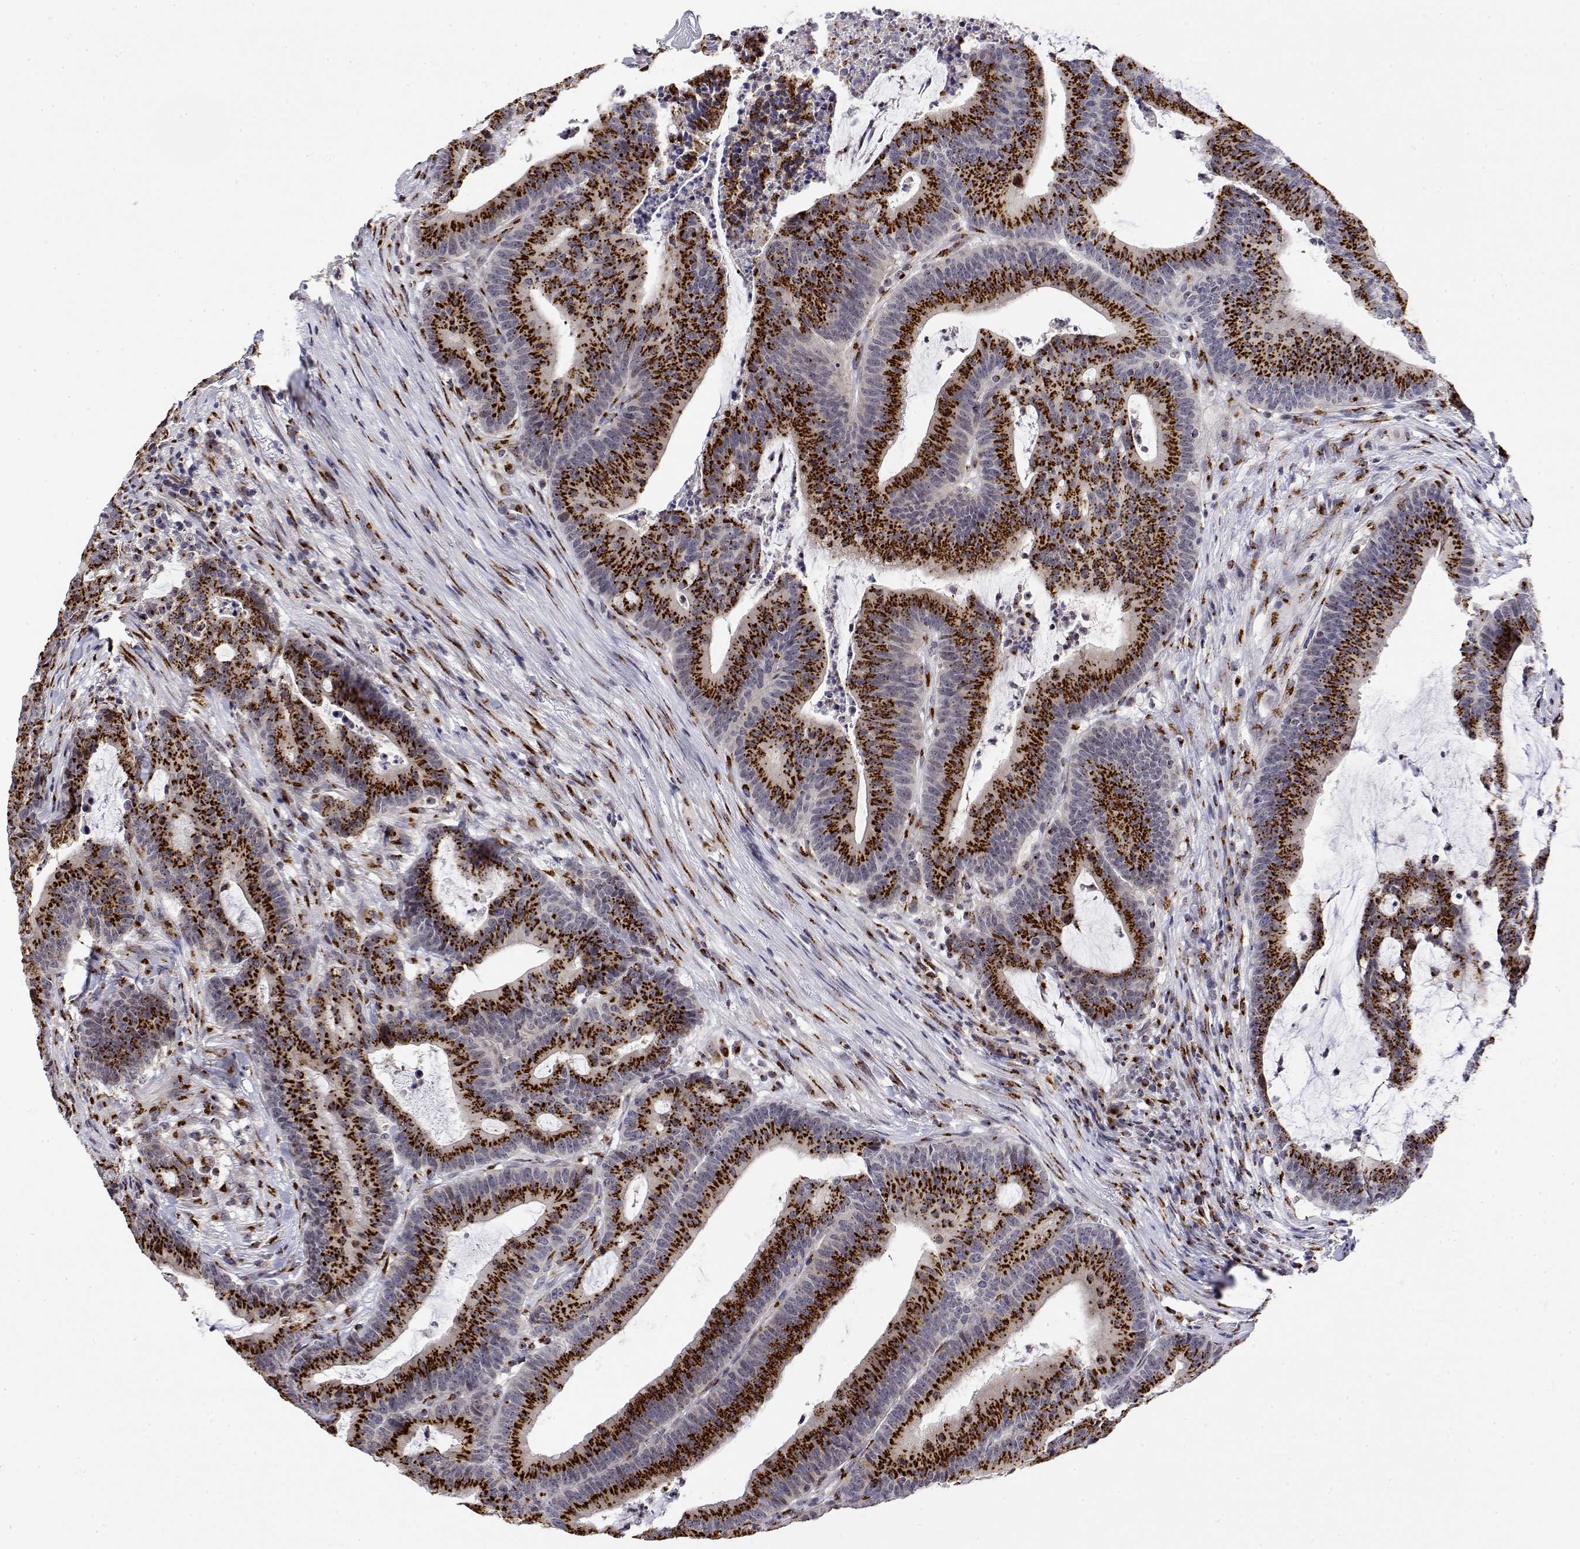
{"staining": {"intensity": "strong", "quantity": ">75%", "location": "cytoplasmic/membranous"}, "tissue": "colorectal cancer", "cell_type": "Tumor cells", "image_type": "cancer", "snomed": [{"axis": "morphology", "description": "Adenocarcinoma, NOS"}, {"axis": "topography", "description": "Colon"}], "caption": "Immunohistochemistry (IHC) of human colorectal cancer (adenocarcinoma) displays high levels of strong cytoplasmic/membranous positivity in about >75% of tumor cells.", "gene": "YIPF3", "patient": {"sex": "female", "age": 78}}